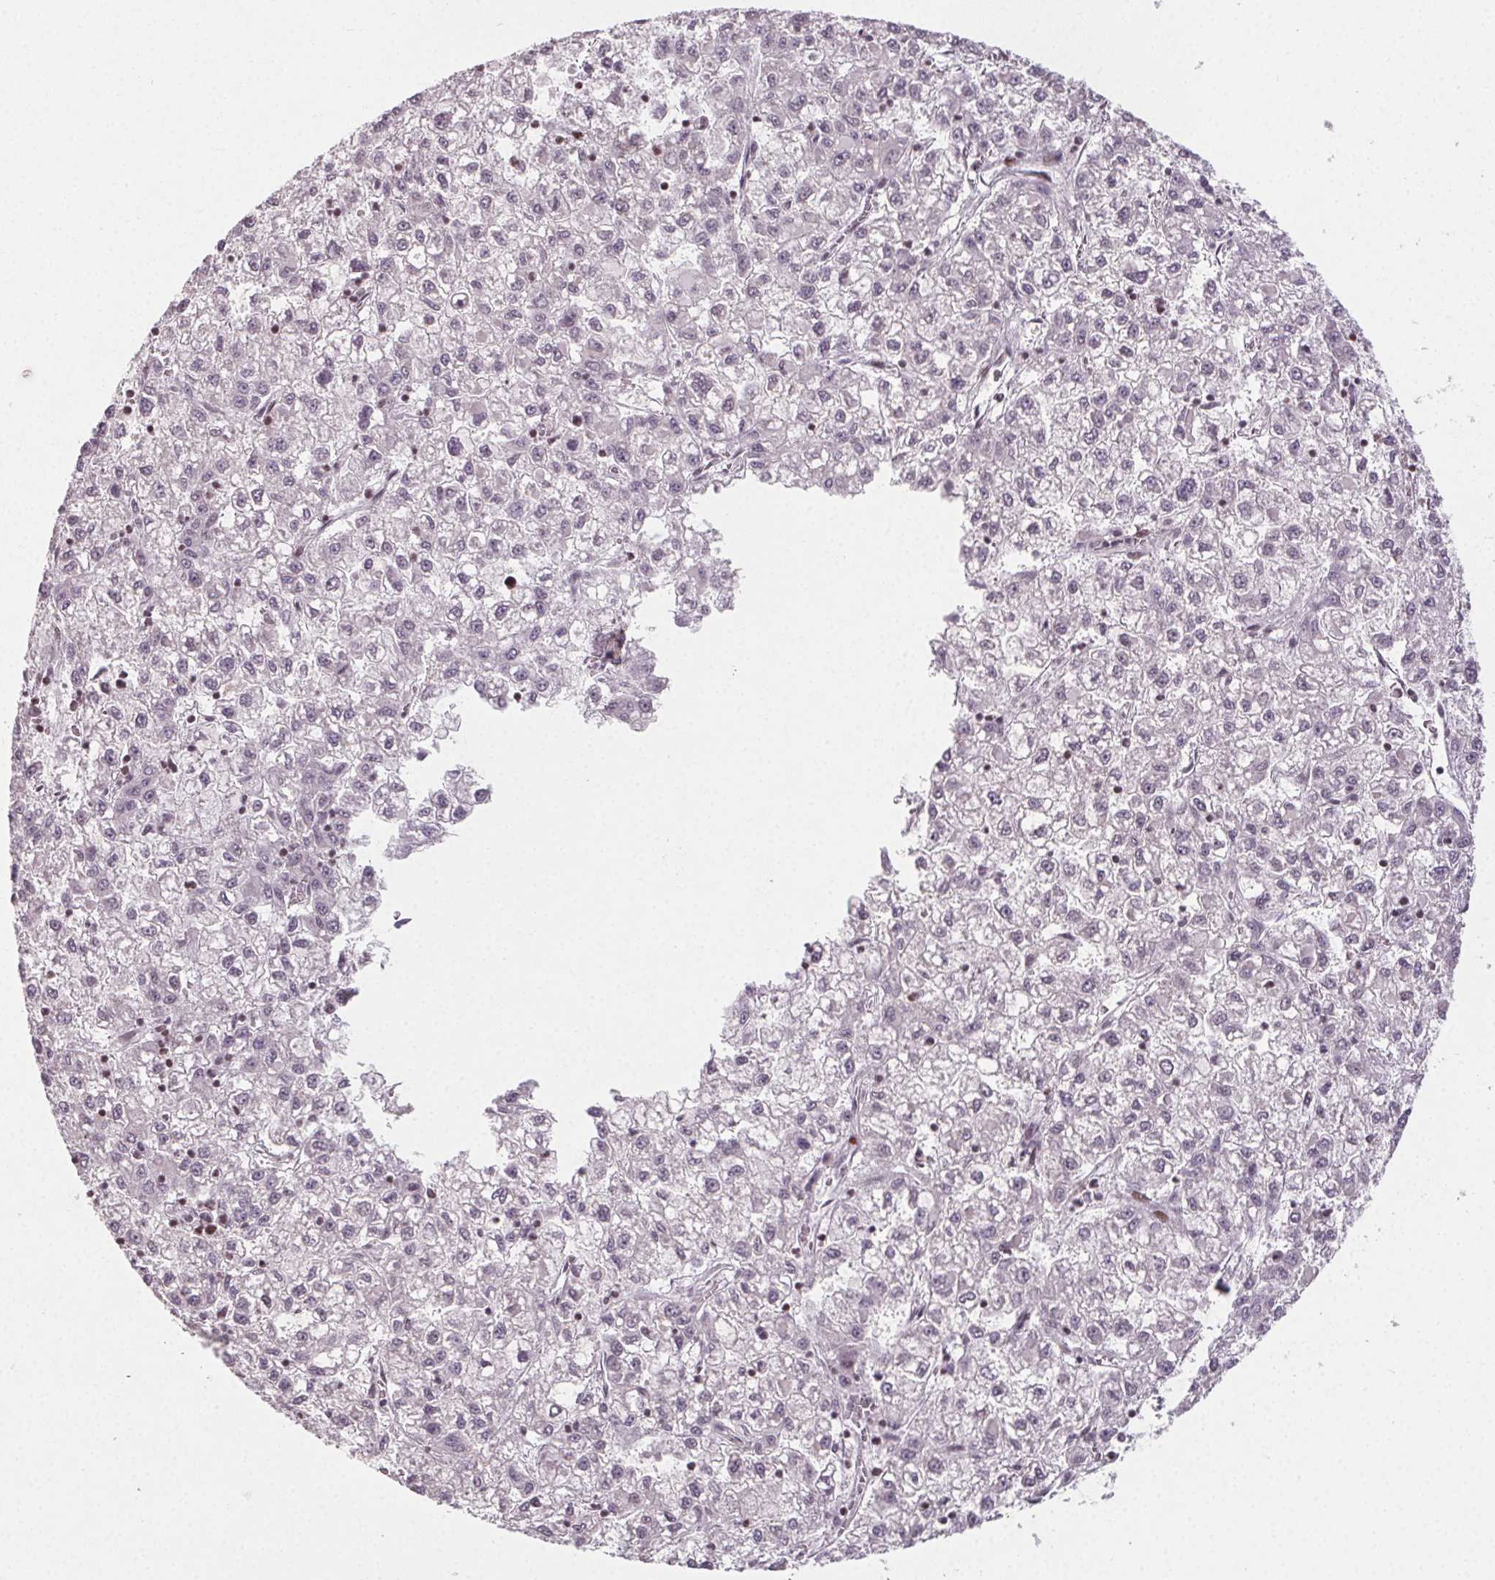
{"staining": {"intensity": "negative", "quantity": "none", "location": "none"}, "tissue": "liver cancer", "cell_type": "Tumor cells", "image_type": "cancer", "snomed": [{"axis": "morphology", "description": "Carcinoma, Hepatocellular, NOS"}, {"axis": "topography", "description": "Liver"}], "caption": "Histopathology image shows no significant protein expression in tumor cells of liver cancer. (Stains: DAB IHC with hematoxylin counter stain, Microscopy: brightfield microscopy at high magnification).", "gene": "KMT2A", "patient": {"sex": "male", "age": 40}}